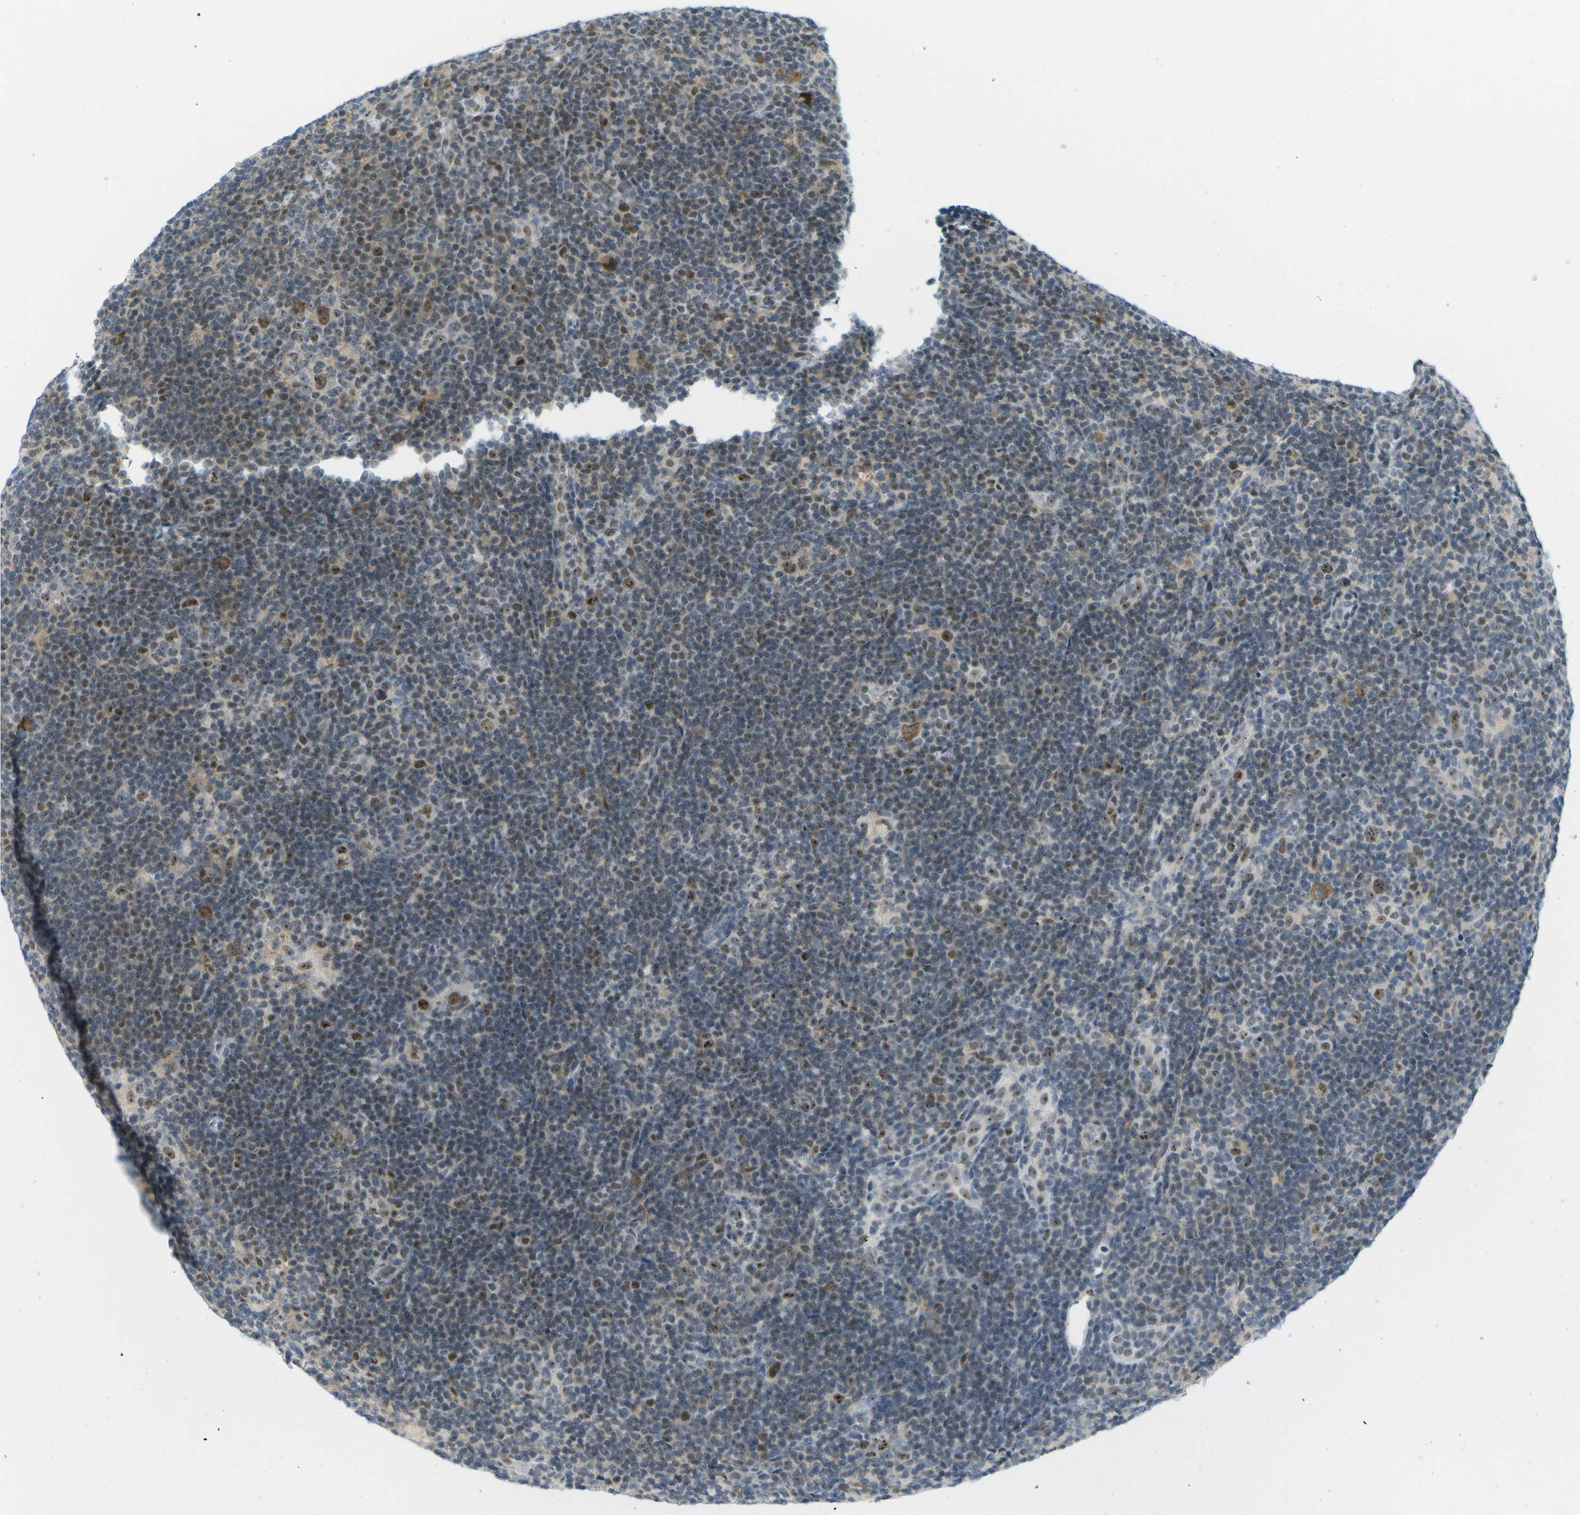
{"staining": {"intensity": "moderate", "quantity": ">75%", "location": "cytoplasmic/membranous,nuclear"}, "tissue": "lymphoma", "cell_type": "Tumor cells", "image_type": "cancer", "snomed": [{"axis": "morphology", "description": "Hodgkin's disease, NOS"}, {"axis": "topography", "description": "Lymph node"}], "caption": "Hodgkin's disease stained for a protein (brown) exhibits moderate cytoplasmic/membranous and nuclear positive staining in about >75% of tumor cells.", "gene": "PITHD1", "patient": {"sex": "female", "age": 57}}